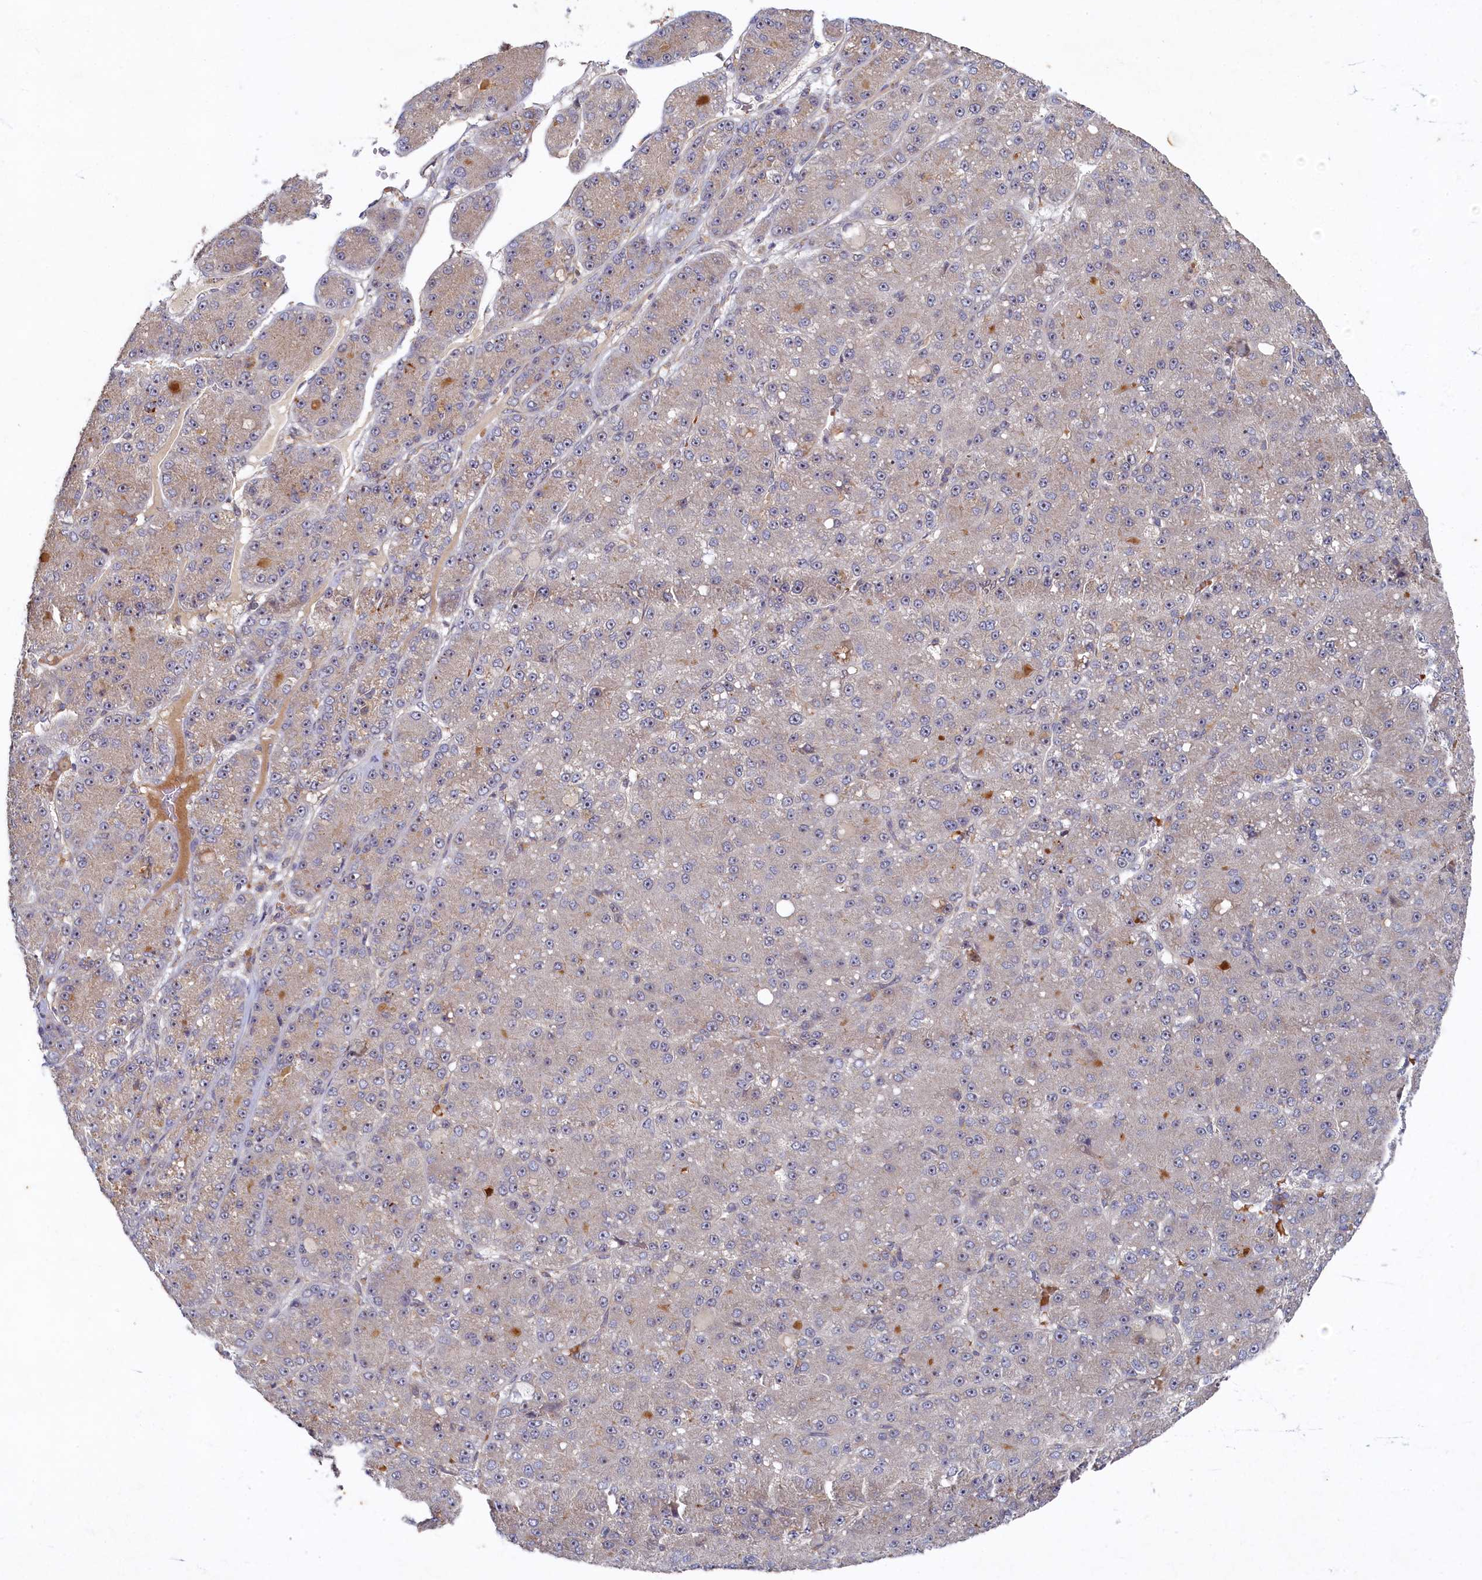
{"staining": {"intensity": "negative", "quantity": "none", "location": "none"}, "tissue": "liver cancer", "cell_type": "Tumor cells", "image_type": "cancer", "snomed": [{"axis": "morphology", "description": "Carcinoma, Hepatocellular, NOS"}, {"axis": "topography", "description": "Liver"}], "caption": "Immunohistochemical staining of liver cancer reveals no significant expression in tumor cells.", "gene": "CEP20", "patient": {"sex": "male", "age": 67}}